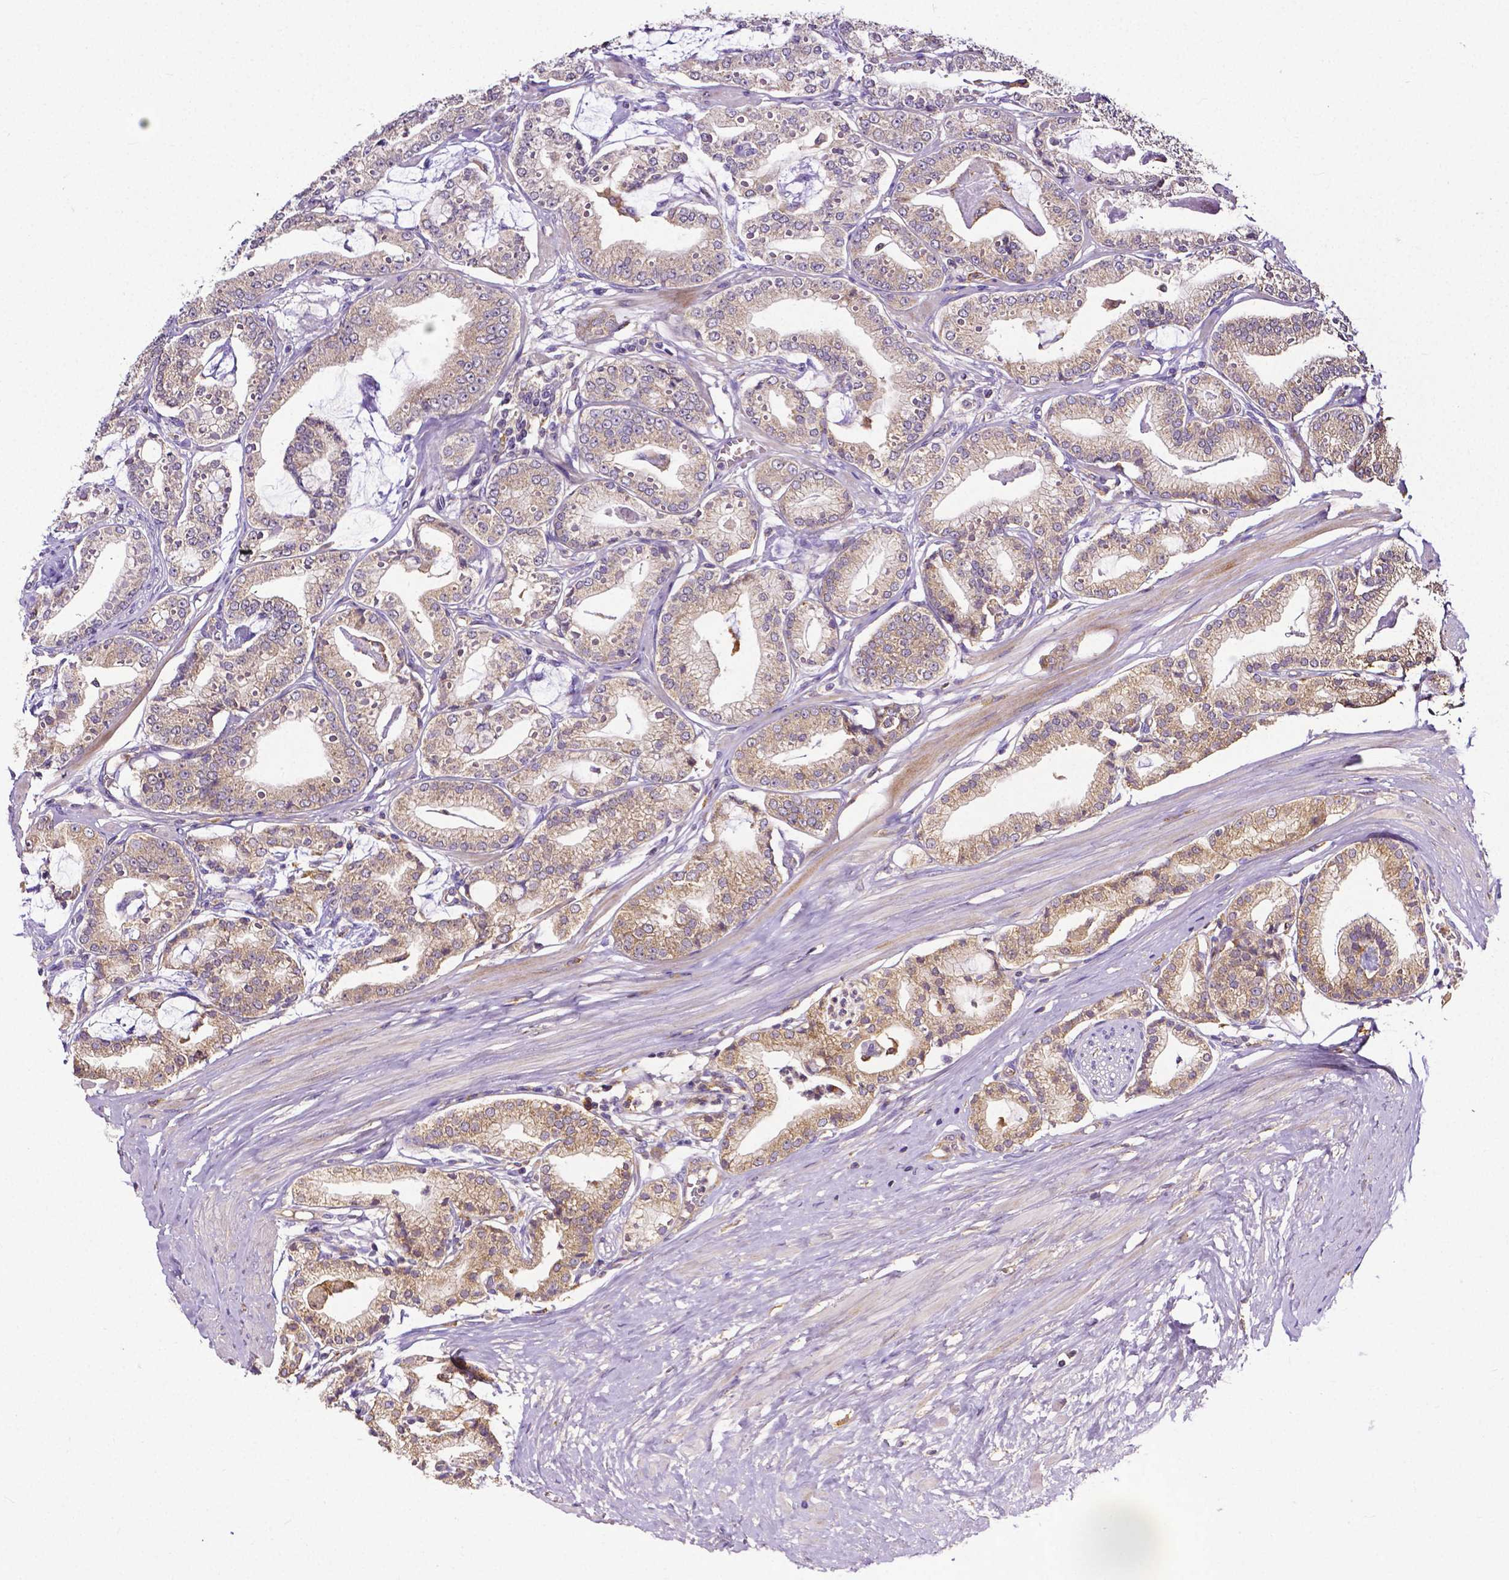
{"staining": {"intensity": "weak", "quantity": ">75%", "location": "cytoplasmic/membranous"}, "tissue": "prostate cancer", "cell_type": "Tumor cells", "image_type": "cancer", "snomed": [{"axis": "morphology", "description": "Adenocarcinoma, High grade"}, {"axis": "topography", "description": "Prostate"}], "caption": "High-magnification brightfield microscopy of prostate high-grade adenocarcinoma stained with DAB (3,3'-diaminobenzidine) (brown) and counterstained with hematoxylin (blue). tumor cells exhibit weak cytoplasmic/membranous positivity is appreciated in approximately>75% of cells.", "gene": "DICER1", "patient": {"sex": "male", "age": 71}}